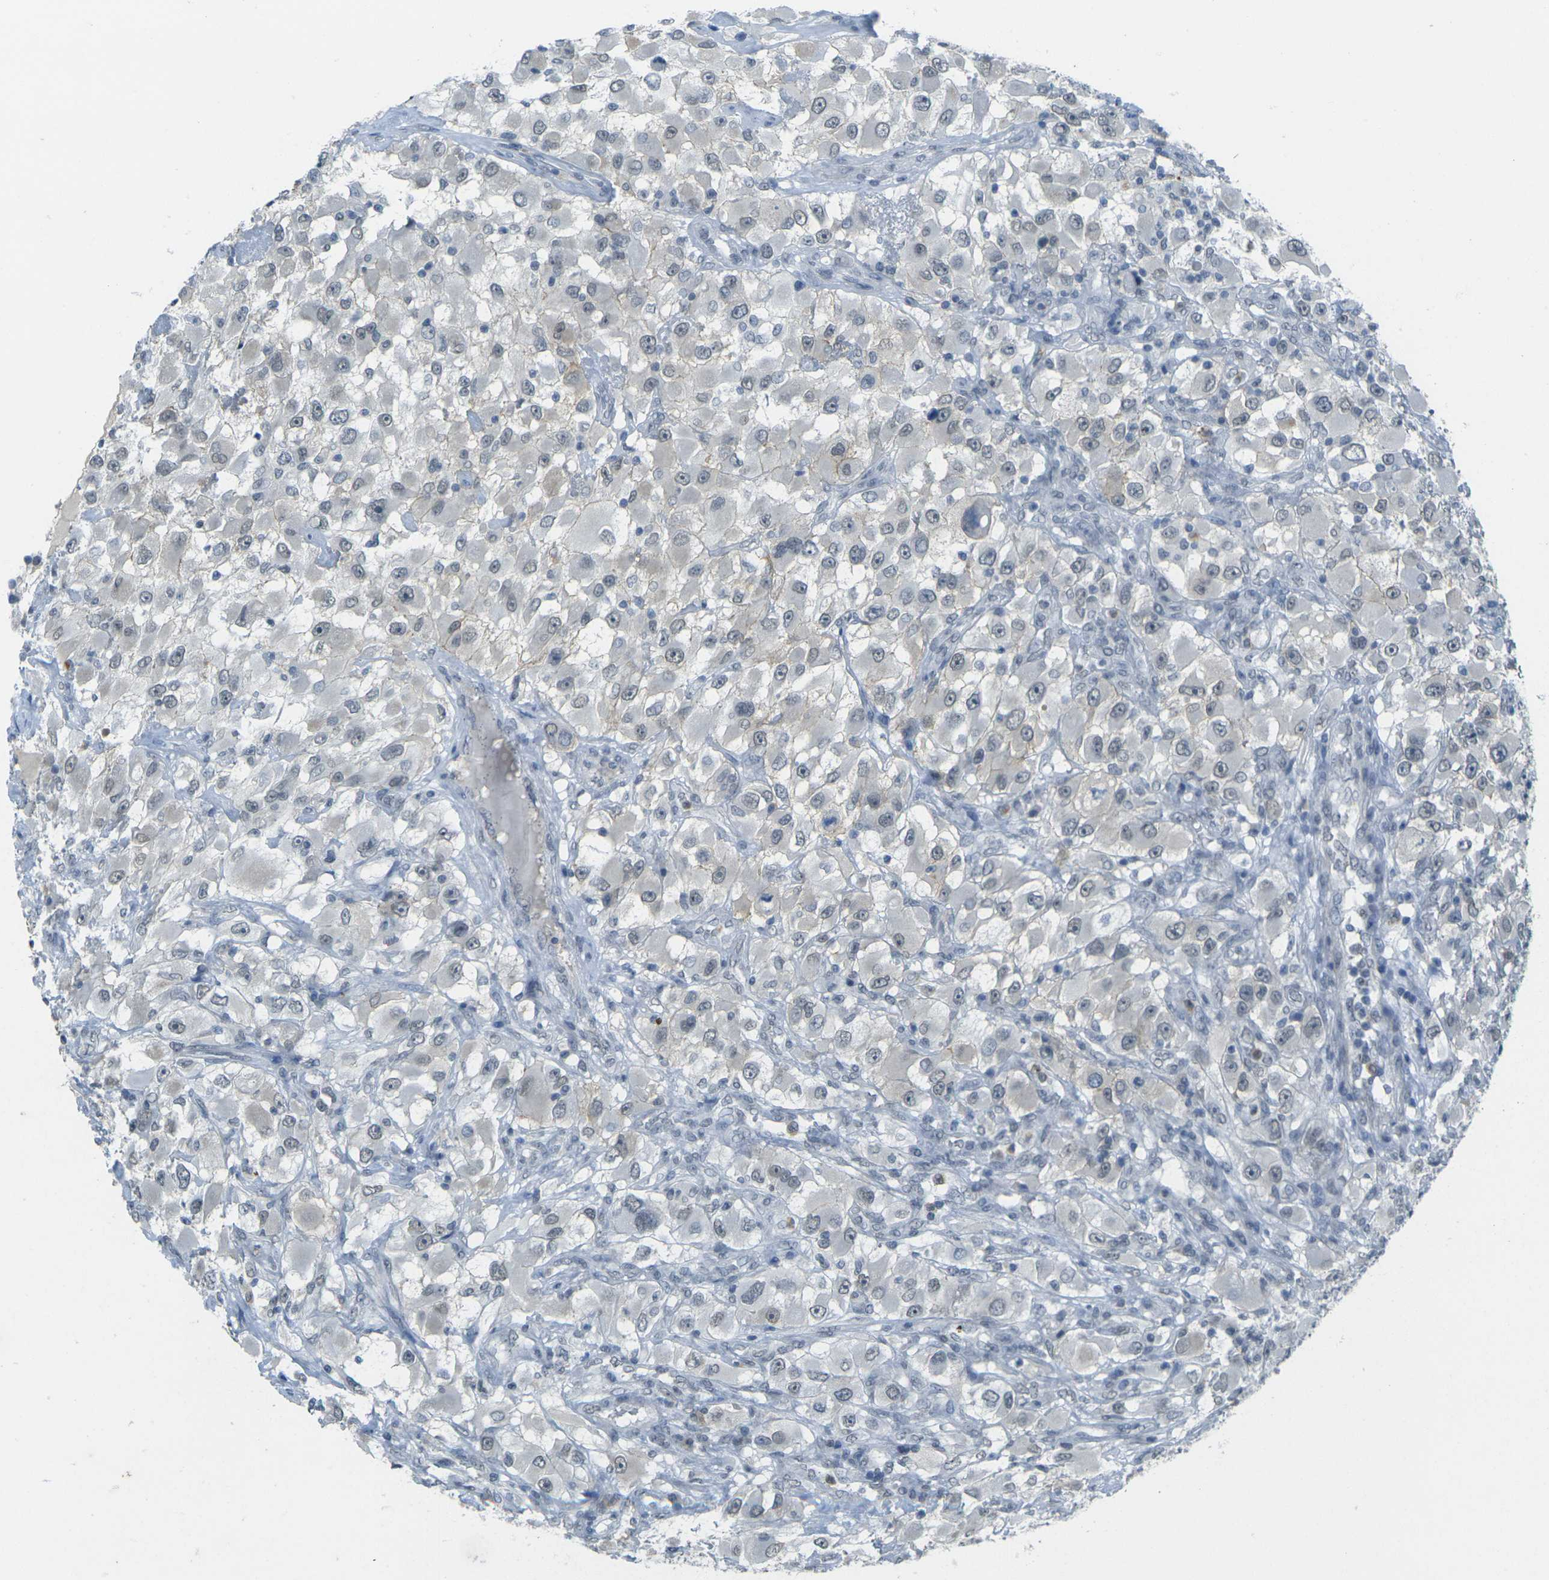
{"staining": {"intensity": "negative", "quantity": "none", "location": "none"}, "tissue": "renal cancer", "cell_type": "Tumor cells", "image_type": "cancer", "snomed": [{"axis": "morphology", "description": "Adenocarcinoma, NOS"}, {"axis": "topography", "description": "Kidney"}], "caption": "DAB immunohistochemical staining of human renal cancer (adenocarcinoma) exhibits no significant positivity in tumor cells.", "gene": "SPTBN2", "patient": {"sex": "female", "age": 52}}